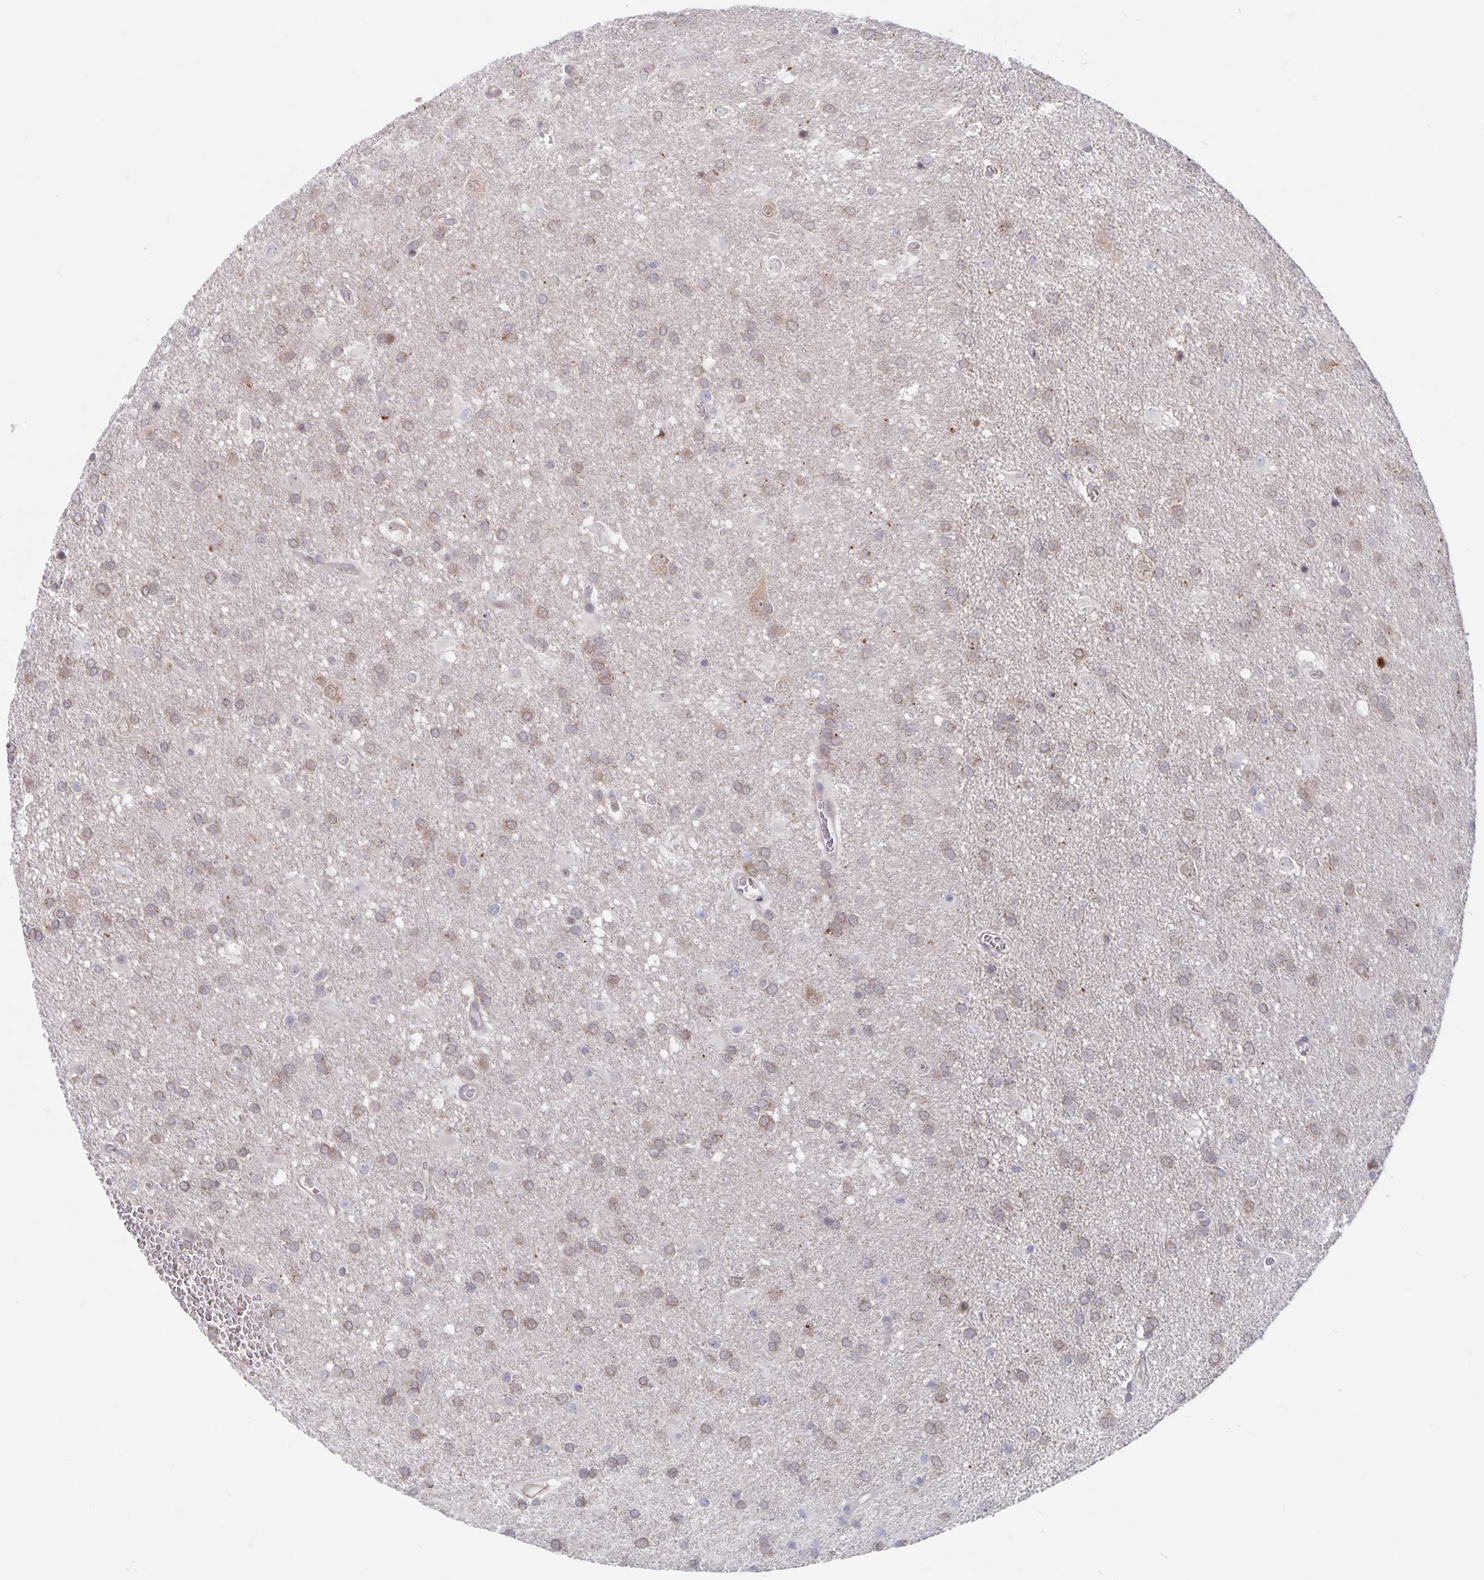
{"staining": {"intensity": "weak", "quantity": "25%-75%", "location": "cytoplasmic/membranous"}, "tissue": "glioma", "cell_type": "Tumor cells", "image_type": "cancer", "snomed": [{"axis": "morphology", "description": "Glioma, malignant, Low grade"}, {"axis": "topography", "description": "Brain"}], "caption": "Immunohistochemistry (IHC) of malignant low-grade glioma displays low levels of weak cytoplasmic/membranous staining in approximately 25%-75% of tumor cells. The staining was performed using DAB, with brown indicating positive protein expression. Nuclei are stained blue with hematoxylin.", "gene": "BAG6", "patient": {"sex": "male", "age": 66}}